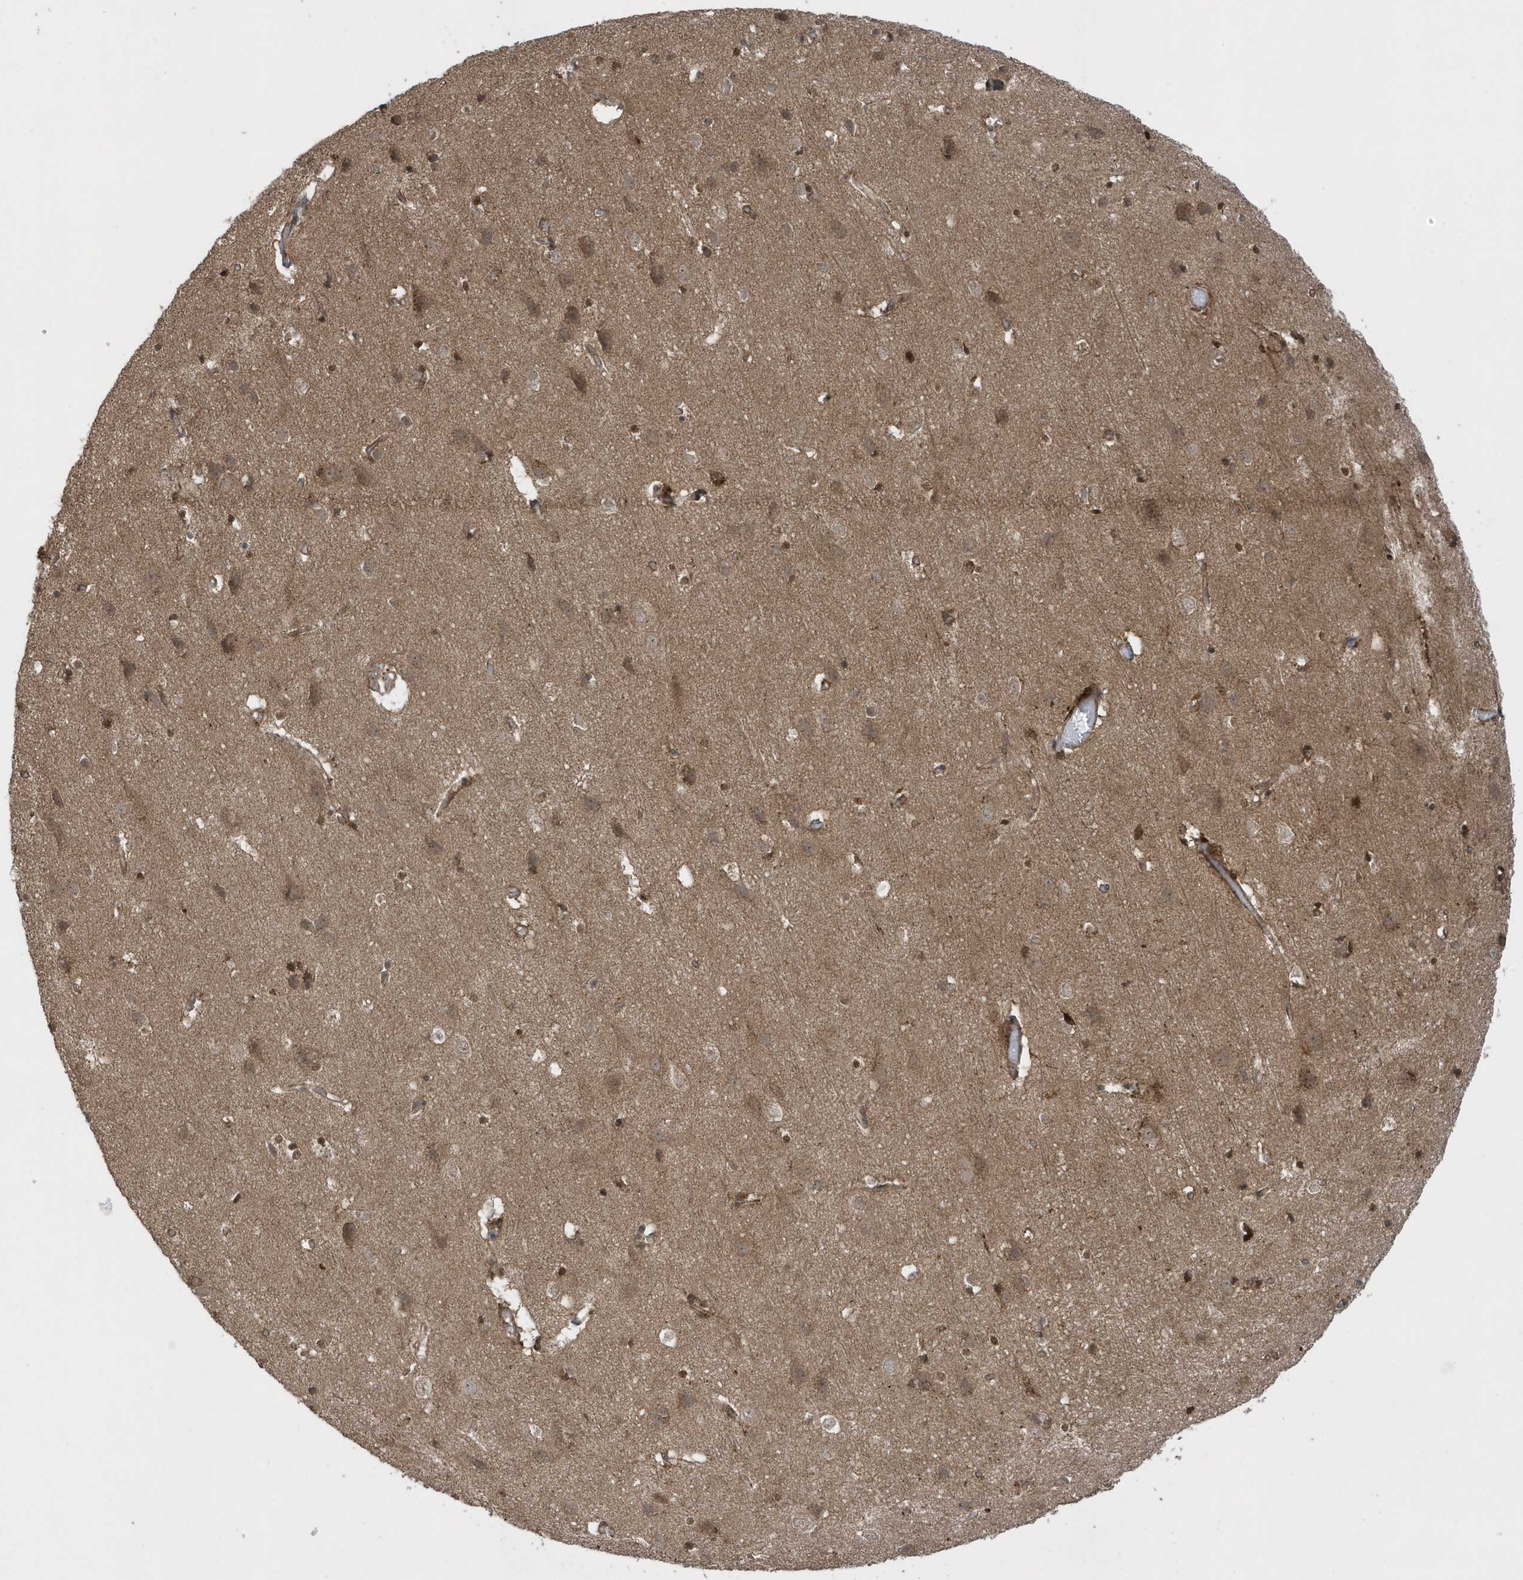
{"staining": {"intensity": "moderate", "quantity": ">75%", "location": "cytoplasmic/membranous"}, "tissue": "cerebral cortex", "cell_type": "Endothelial cells", "image_type": "normal", "snomed": [{"axis": "morphology", "description": "Normal tissue, NOS"}, {"axis": "topography", "description": "Cerebral cortex"}], "caption": "Immunohistochemistry (IHC) histopathology image of unremarkable cerebral cortex: human cerebral cortex stained using IHC exhibits medium levels of moderate protein expression localized specifically in the cytoplasmic/membranous of endothelial cells, appearing as a cytoplasmic/membranous brown color.", "gene": "STAMBP", "patient": {"sex": "male", "age": 54}}